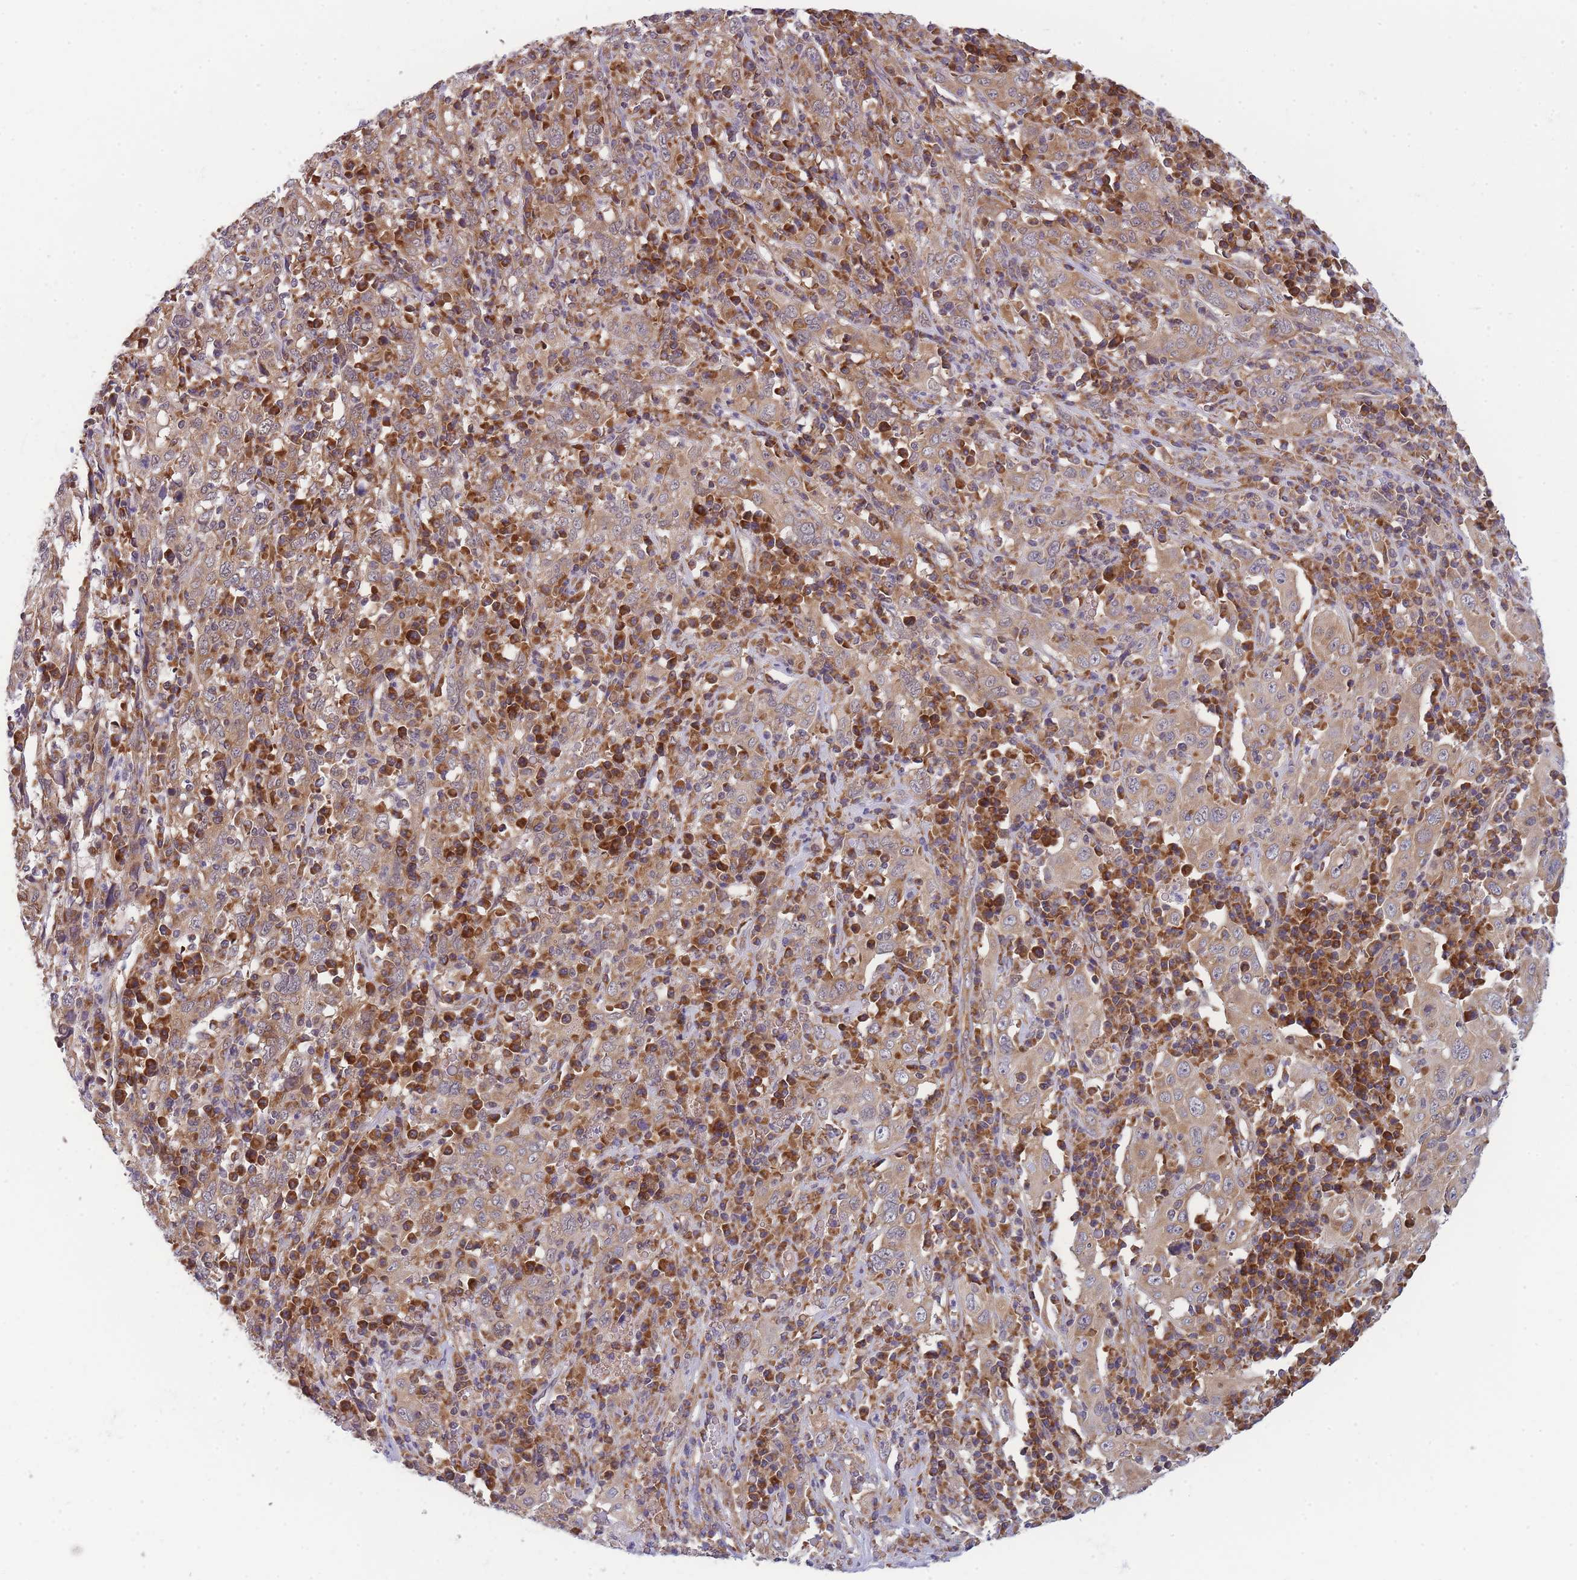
{"staining": {"intensity": "moderate", "quantity": ">75%", "location": "cytoplasmic/membranous"}, "tissue": "cervical cancer", "cell_type": "Tumor cells", "image_type": "cancer", "snomed": [{"axis": "morphology", "description": "Squamous cell carcinoma, NOS"}, {"axis": "topography", "description": "Cervix"}], "caption": "Protein expression analysis of cervical cancer reveals moderate cytoplasmic/membranous expression in about >75% of tumor cells.", "gene": "MRPL23", "patient": {"sex": "female", "age": 46}}